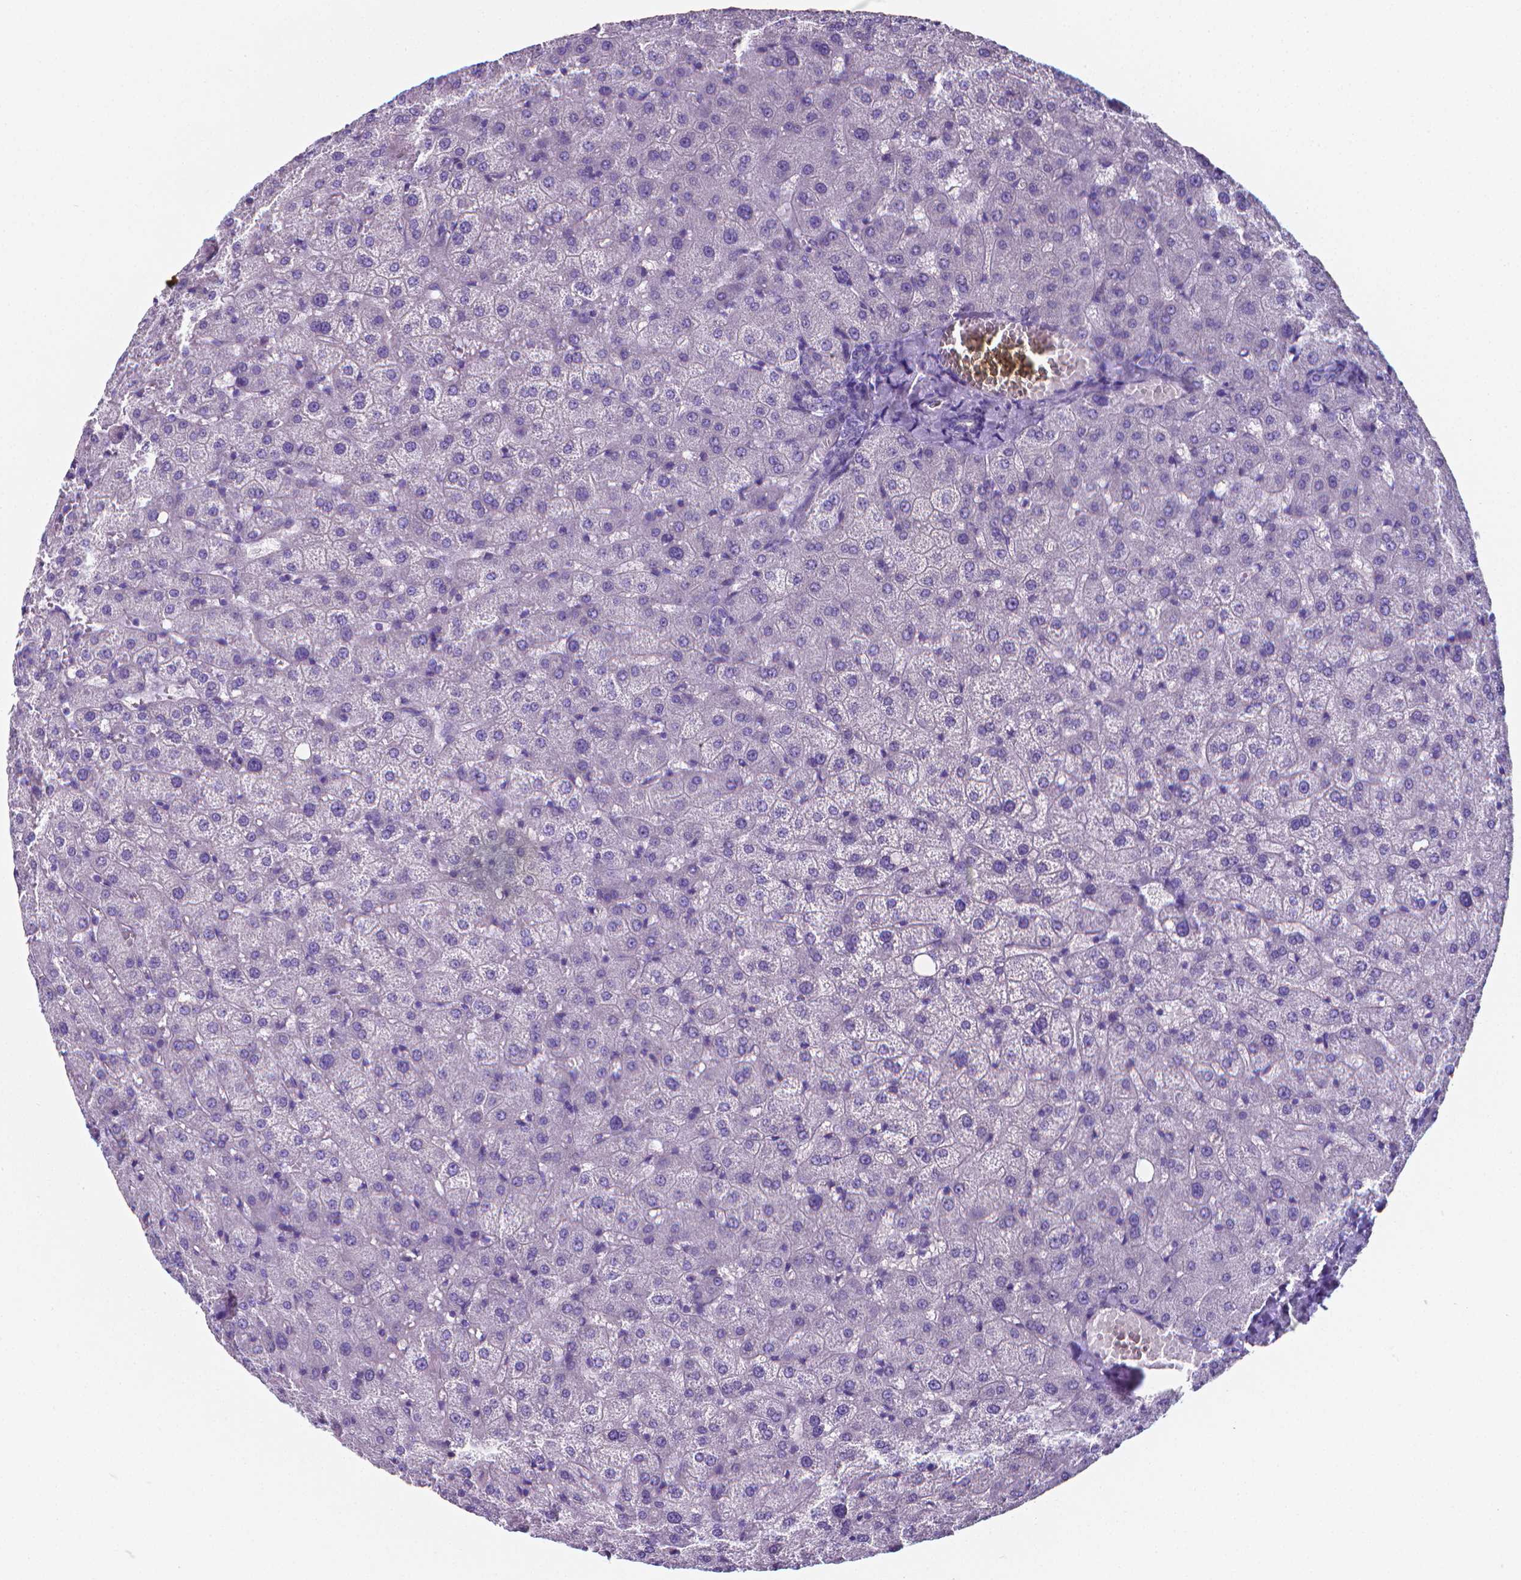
{"staining": {"intensity": "negative", "quantity": "none", "location": "none"}, "tissue": "liver", "cell_type": "Cholangiocytes", "image_type": "normal", "snomed": [{"axis": "morphology", "description": "Normal tissue, NOS"}, {"axis": "topography", "description": "Liver"}], "caption": "Histopathology image shows no protein positivity in cholangiocytes of unremarkable liver.", "gene": "LRRC73", "patient": {"sex": "female", "age": 50}}